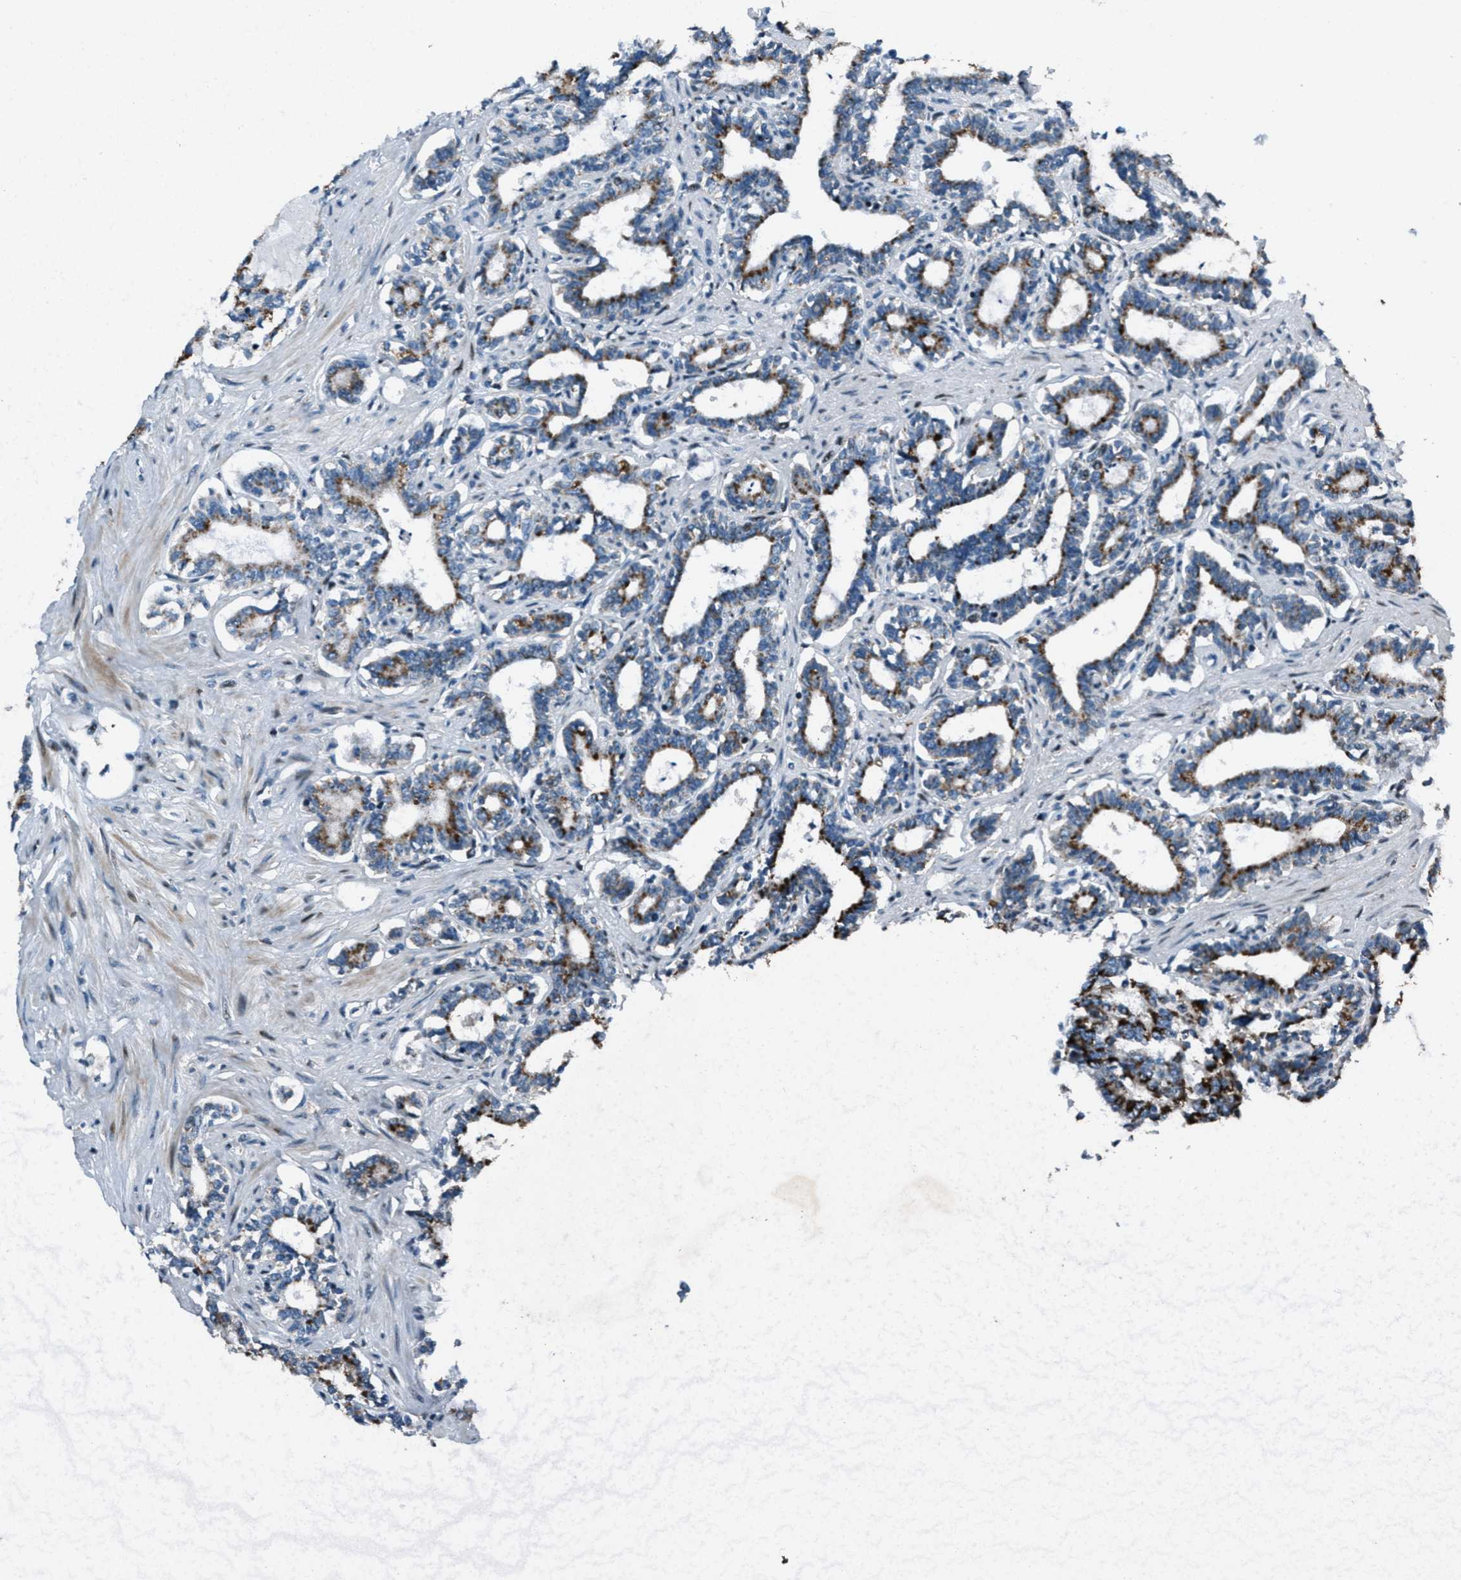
{"staining": {"intensity": "moderate", "quantity": "25%-75%", "location": "cytoplasmic/membranous"}, "tissue": "seminal vesicle", "cell_type": "Glandular cells", "image_type": "normal", "snomed": [{"axis": "morphology", "description": "Normal tissue, NOS"}, {"axis": "morphology", "description": "Adenocarcinoma, High grade"}, {"axis": "topography", "description": "Prostate"}, {"axis": "topography", "description": "Seminal veicle"}], "caption": "Protein expression analysis of normal seminal vesicle demonstrates moderate cytoplasmic/membranous staining in approximately 25%-75% of glandular cells.", "gene": "GPC6", "patient": {"sex": "male", "age": 55}}